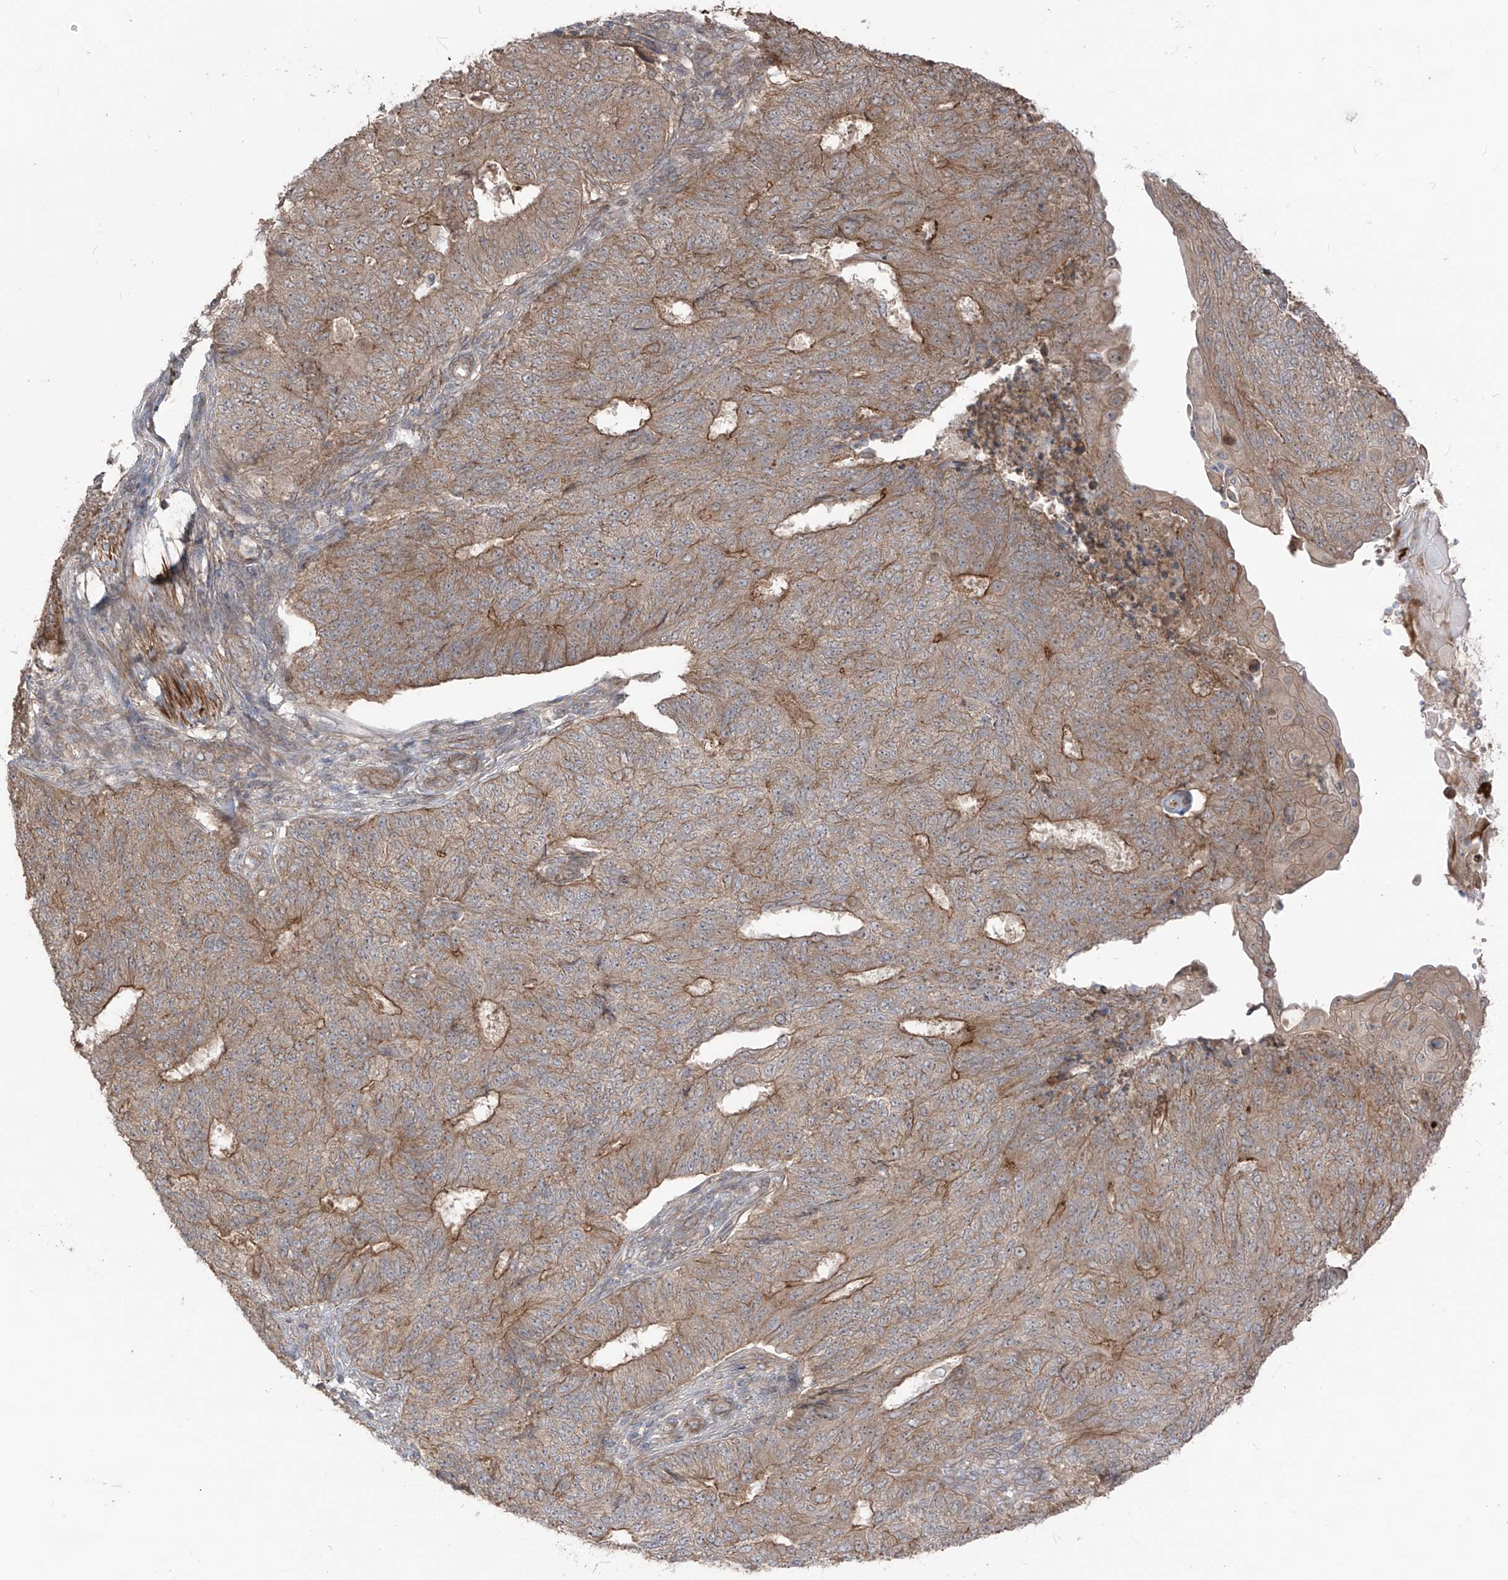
{"staining": {"intensity": "moderate", "quantity": "25%-75%", "location": "cytoplasmic/membranous"}, "tissue": "endometrial cancer", "cell_type": "Tumor cells", "image_type": "cancer", "snomed": [{"axis": "morphology", "description": "Adenocarcinoma, NOS"}, {"axis": "topography", "description": "Endometrium"}], "caption": "Endometrial cancer stained for a protein exhibits moderate cytoplasmic/membranous positivity in tumor cells. Using DAB (3,3'-diaminobenzidine) (brown) and hematoxylin (blue) stains, captured at high magnification using brightfield microscopy.", "gene": "LRRC74A", "patient": {"sex": "female", "age": 32}}